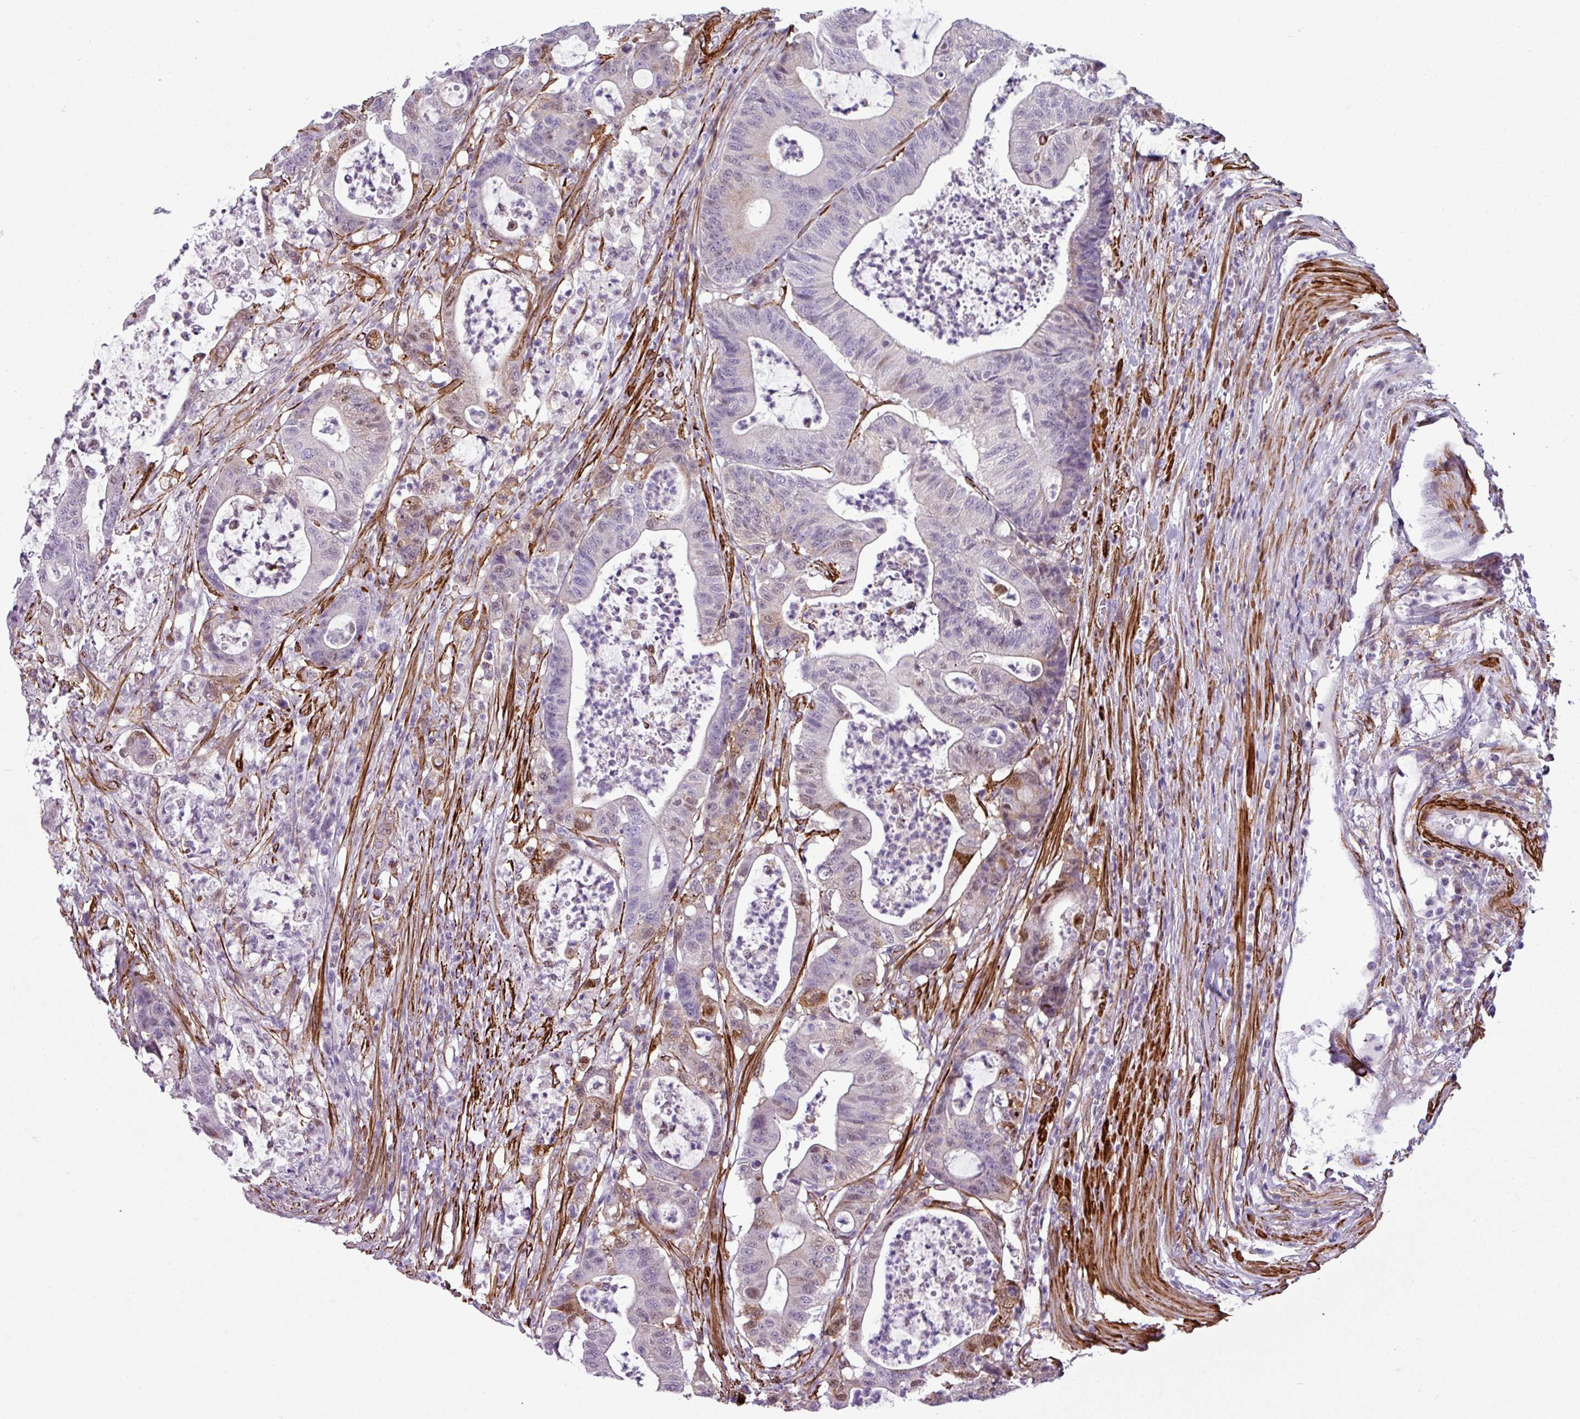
{"staining": {"intensity": "weak", "quantity": "<25%", "location": "cytoplasmic/membranous"}, "tissue": "colorectal cancer", "cell_type": "Tumor cells", "image_type": "cancer", "snomed": [{"axis": "morphology", "description": "Adenocarcinoma, NOS"}, {"axis": "topography", "description": "Colon"}], "caption": "This histopathology image is of colorectal cancer stained with immunohistochemistry to label a protein in brown with the nuclei are counter-stained blue. There is no expression in tumor cells.", "gene": "ATP10A", "patient": {"sex": "female", "age": 84}}